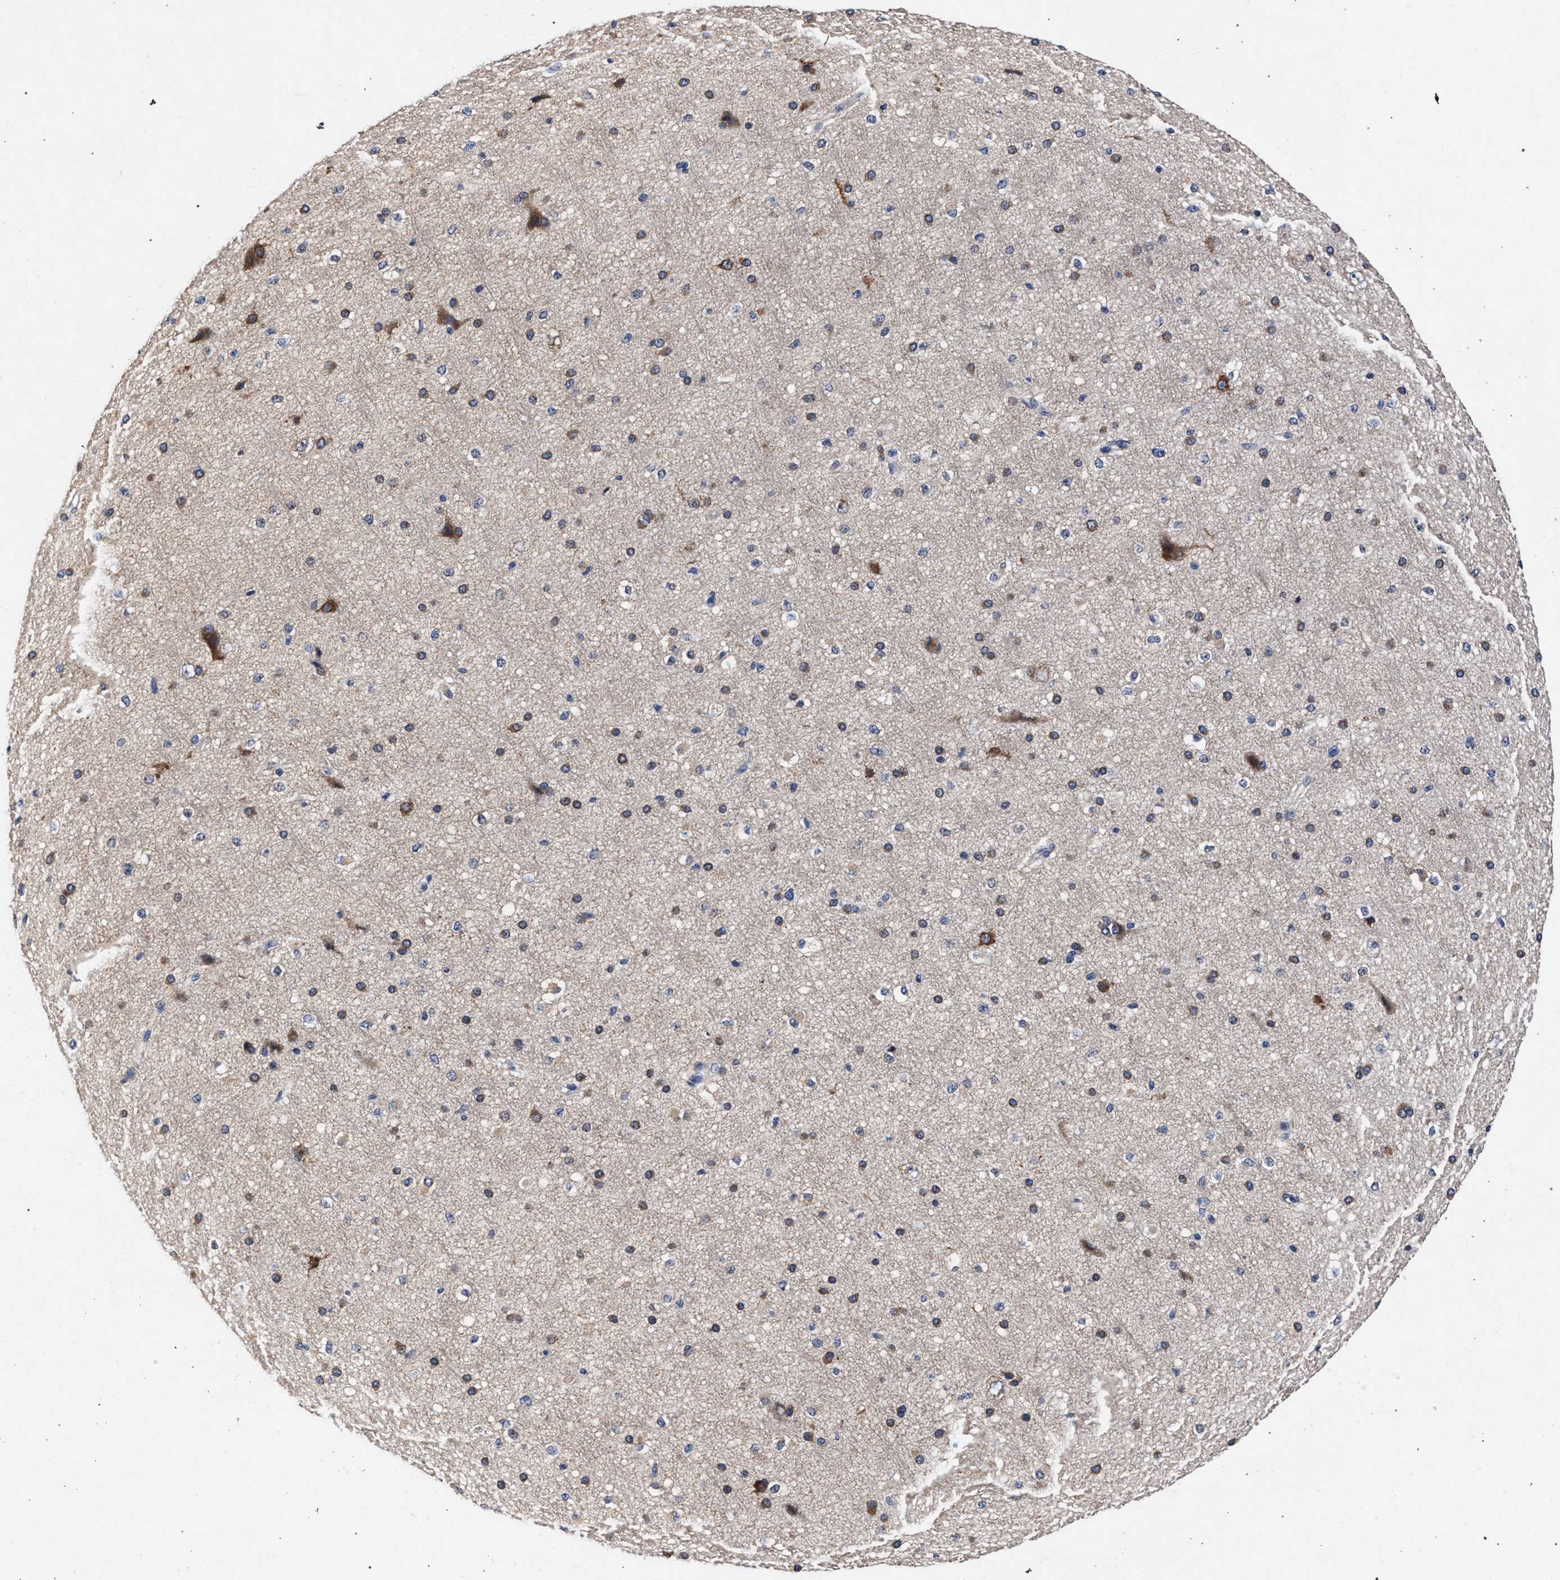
{"staining": {"intensity": "negative", "quantity": "none", "location": "none"}, "tissue": "cerebral cortex", "cell_type": "Endothelial cells", "image_type": "normal", "snomed": [{"axis": "morphology", "description": "Normal tissue, NOS"}, {"axis": "morphology", "description": "Developmental malformation"}, {"axis": "topography", "description": "Cerebral cortex"}], "caption": "The histopathology image displays no staining of endothelial cells in unremarkable cerebral cortex. The staining is performed using DAB (3,3'-diaminobenzidine) brown chromogen with nuclei counter-stained in using hematoxylin.", "gene": "CFAP95", "patient": {"sex": "female", "age": 30}}